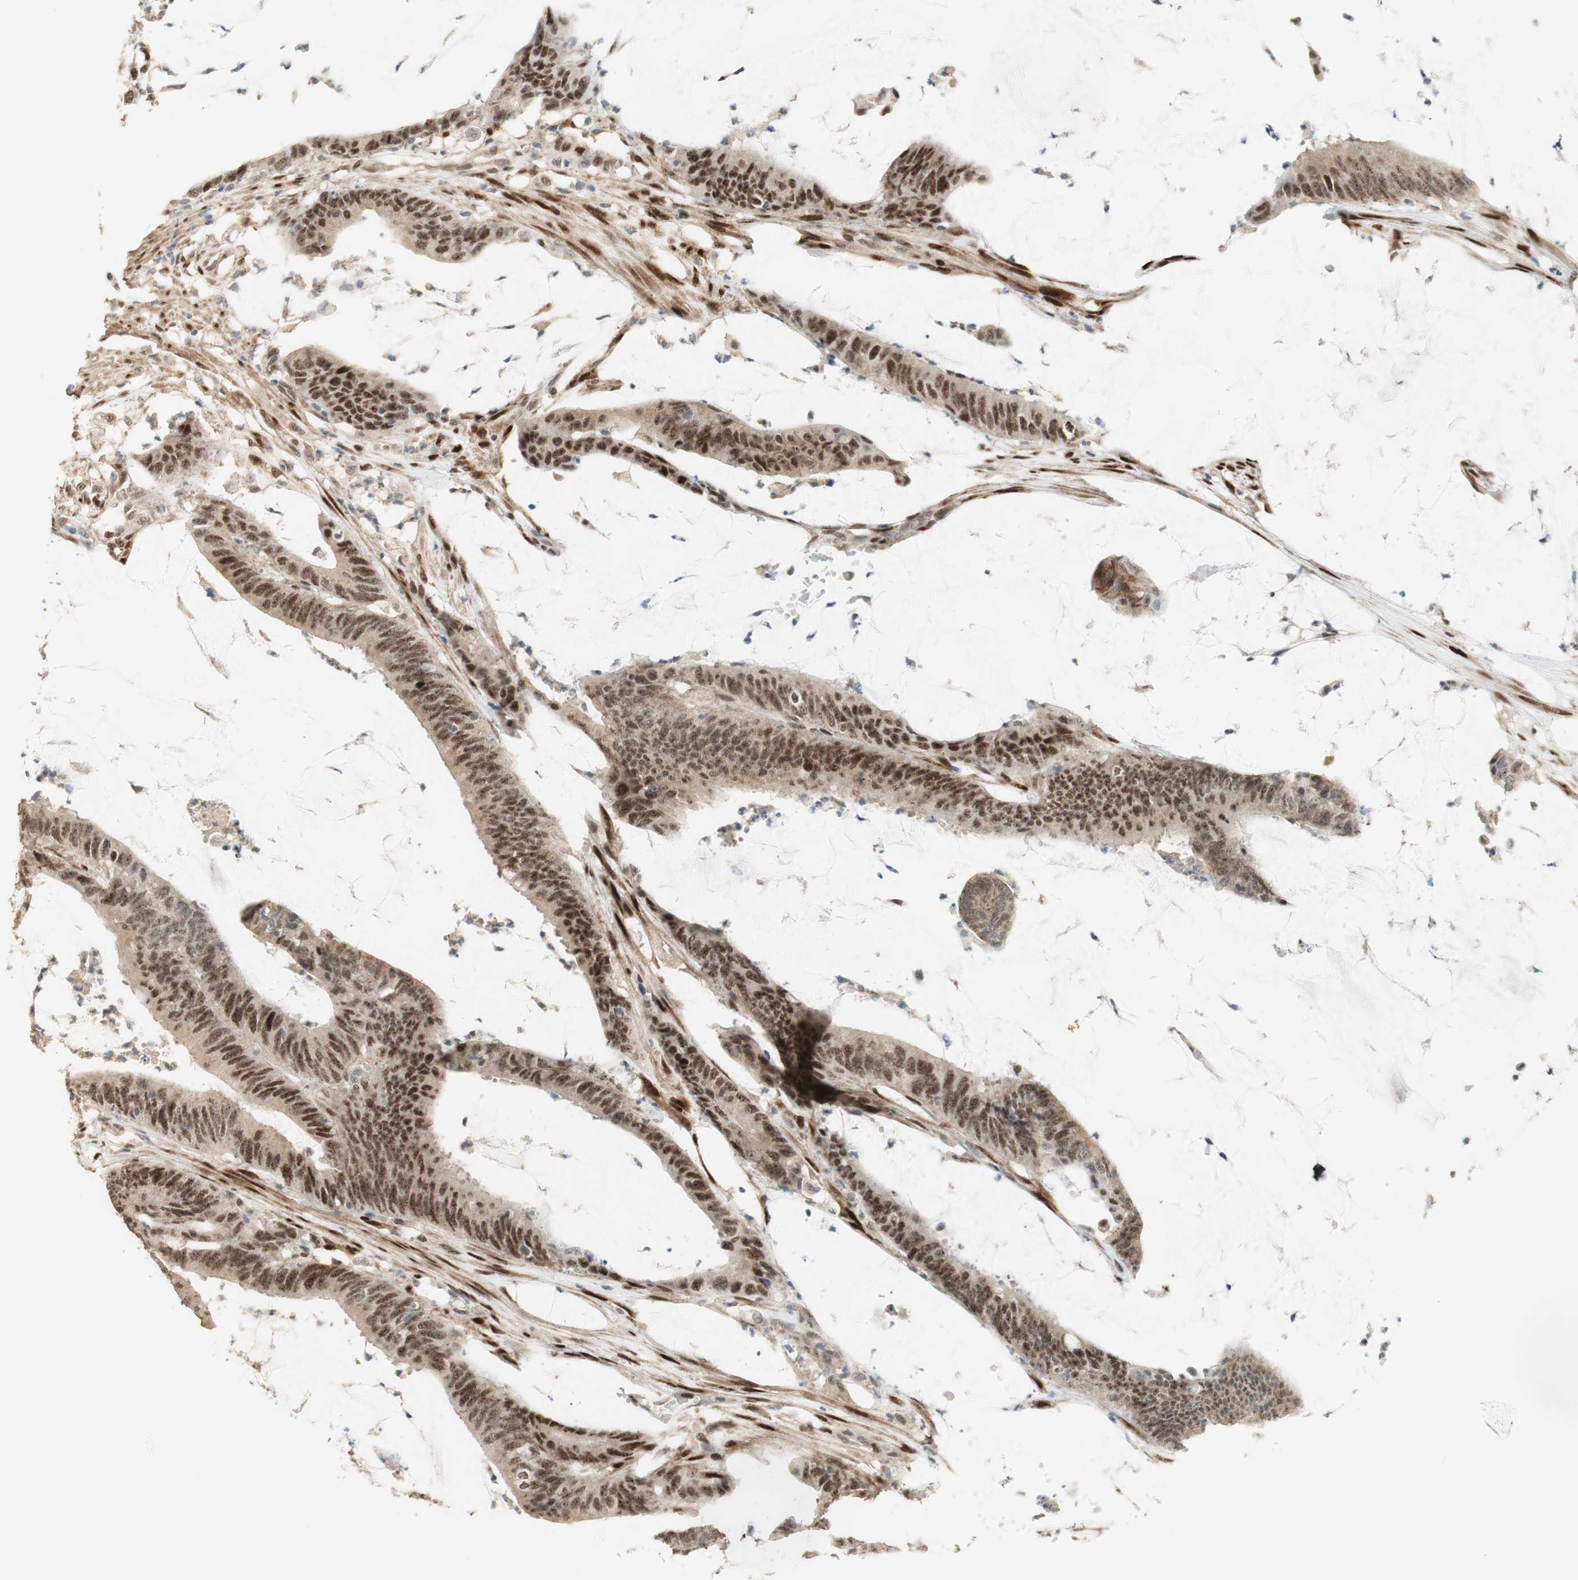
{"staining": {"intensity": "strong", "quantity": ">75%", "location": "nuclear"}, "tissue": "colorectal cancer", "cell_type": "Tumor cells", "image_type": "cancer", "snomed": [{"axis": "morphology", "description": "Adenocarcinoma, NOS"}, {"axis": "topography", "description": "Rectum"}], "caption": "Adenocarcinoma (colorectal) stained with a brown dye reveals strong nuclear positive positivity in about >75% of tumor cells.", "gene": "FOXP1", "patient": {"sex": "female", "age": 66}}